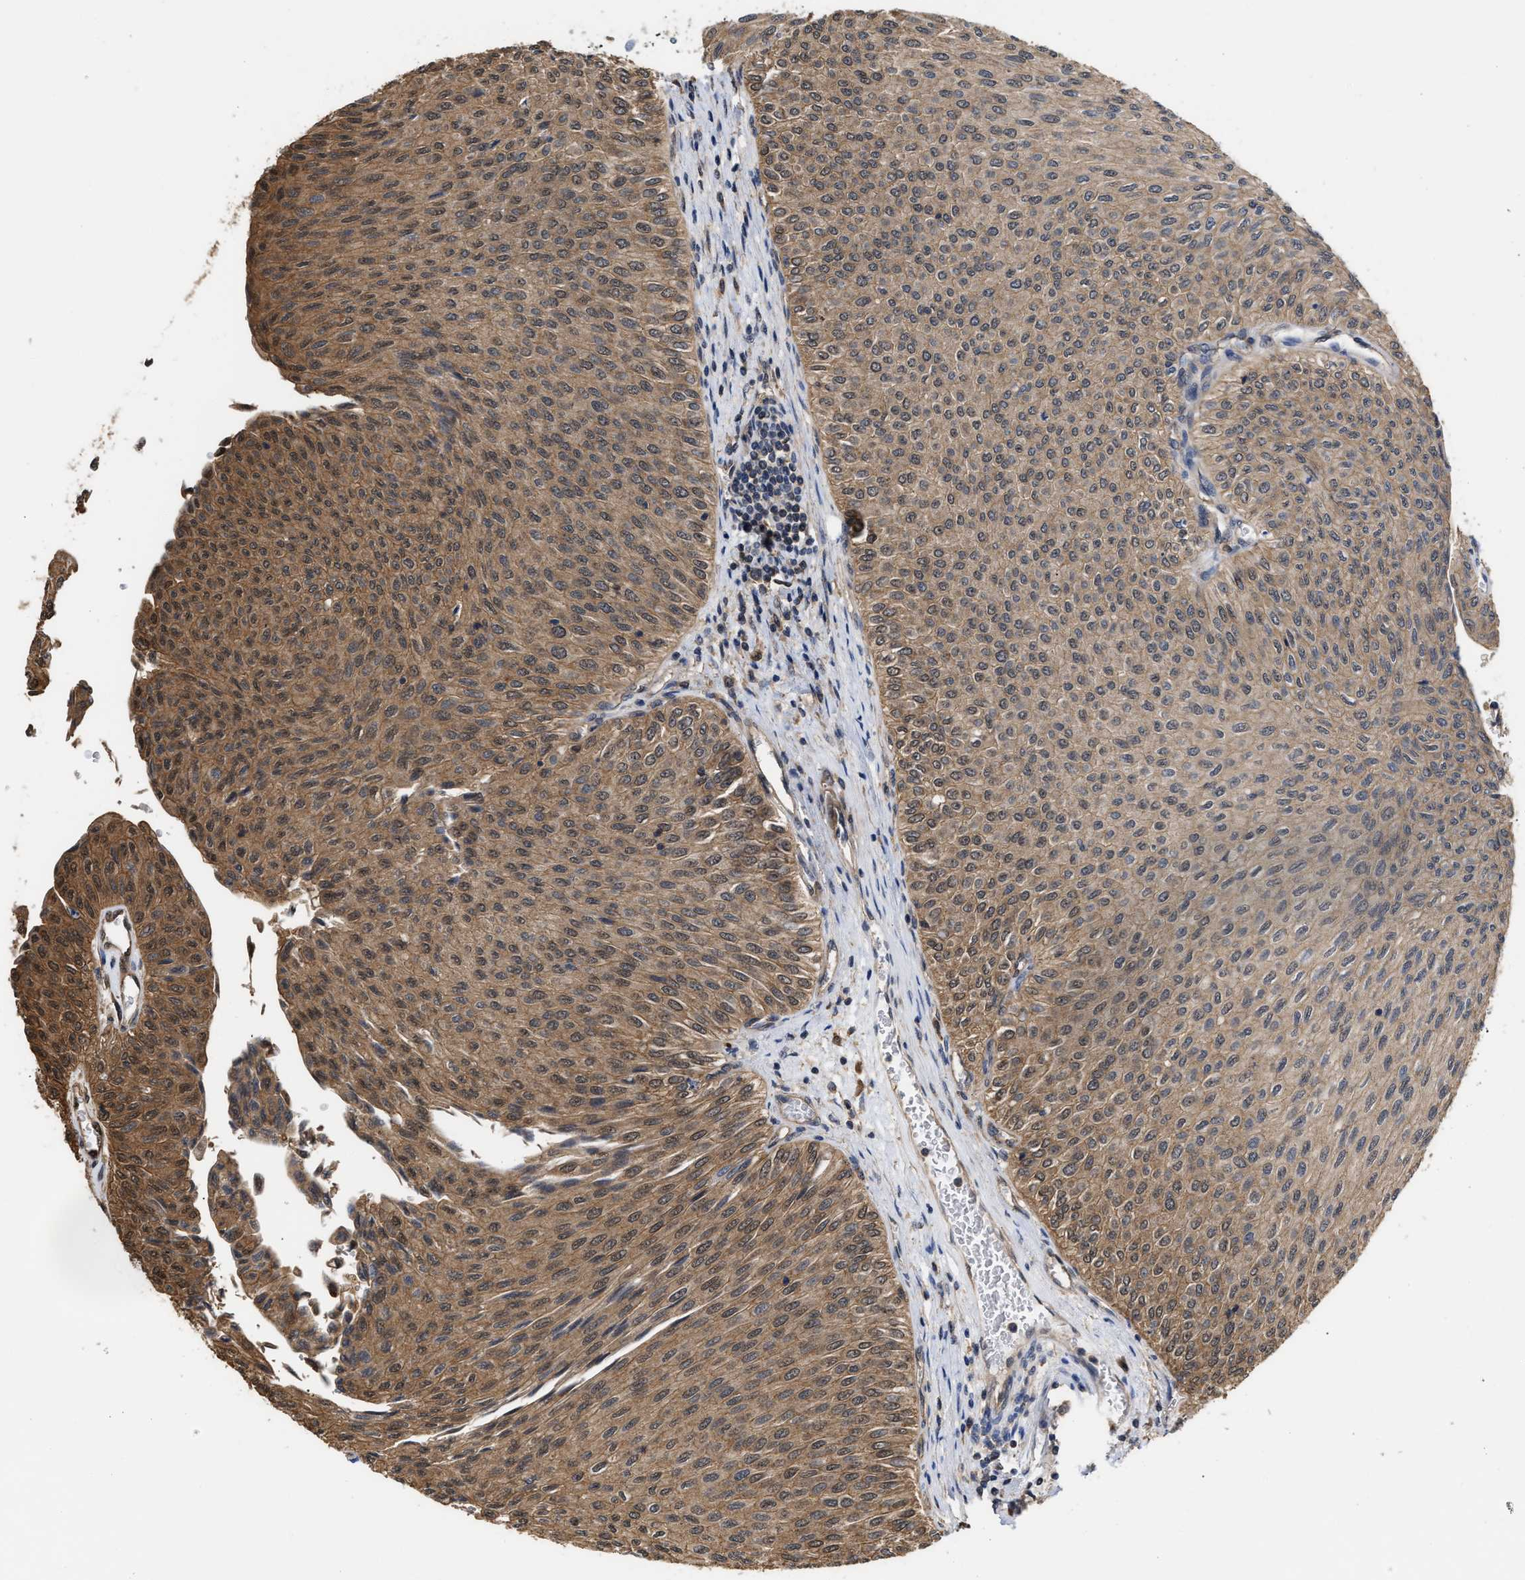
{"staining": {"intensity": "moderate", "quantity": ">75%", "location": "cytoplasmic/membranous,nuclear"}, "tissue": "urothelial cancer", "cell_type": "Tumor cells", "image_type": "cancer", "snomed": [{"axis": "morphology", "description": "Urothelial carcinoma, Low grade"}, {"axis": "topography", "description": "Urinary bladder"}], "caption": "This photomicrograph reveals low-grade urothelial carcinoma stained with immunohistochemistry (IHC) to label a protein in brown. The cytoplasmic/membranous and nuclear of tumor cells show moderate positivity for the protein. Nuclei are counter-stained blue.", "gene": "SCAI", "patient": {"sex": "male", "age": 78}}